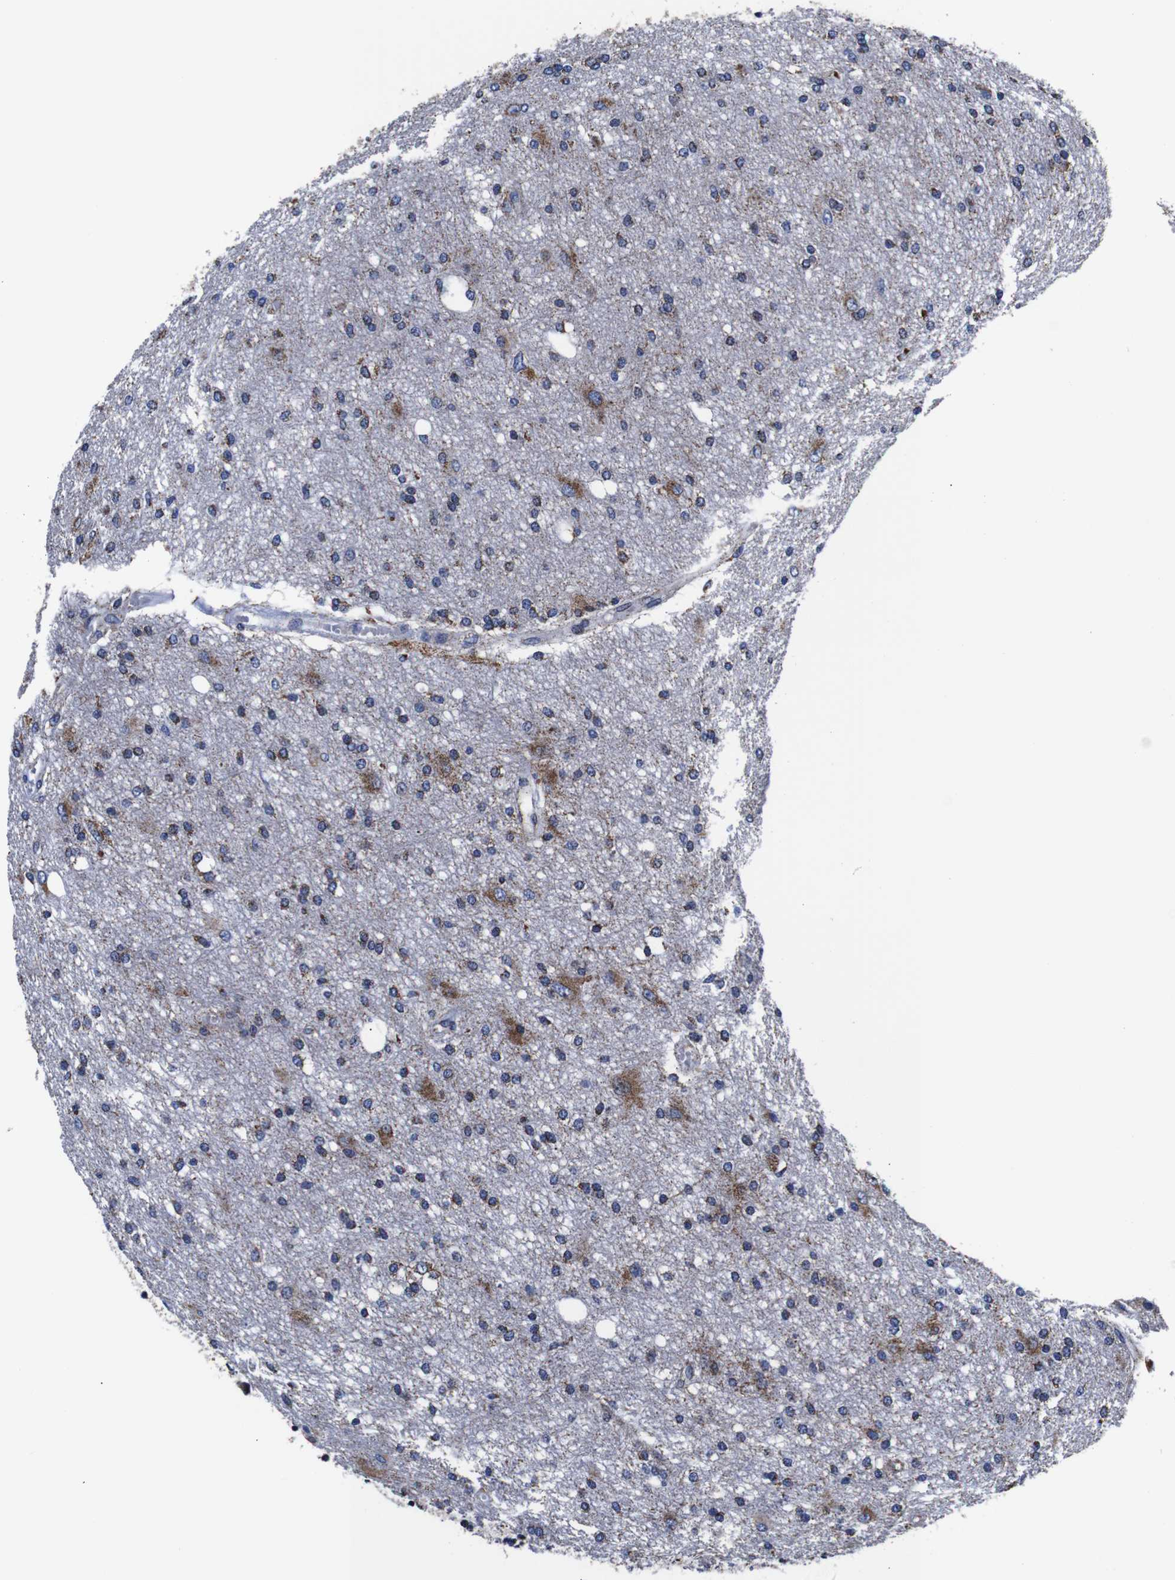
{"staining": {"intensity": "moderate", "quantity": "25%-75%", "location": "cytoplasmic/membranous"}, "tissue": "glioma", "cell_type": "Tumor cells", "image_type": "cancer", "snomed": [{"axis": "morphology", "description": "Glioma, malignant, High grade"}, {"axis": "topography", "description": "Brain"}], "caption": "Protein staining of glioma tissue exhibits moderate cytoplasmic/membranous expression in about 25%-75% of tumor cells. The staining is performed using DAB brown chromogen to label protein expression. The nuclei are counter-stained blue using hematoxylin.", "gene": "FKBP9", "patient": {"sex": "female", "age": 59}}